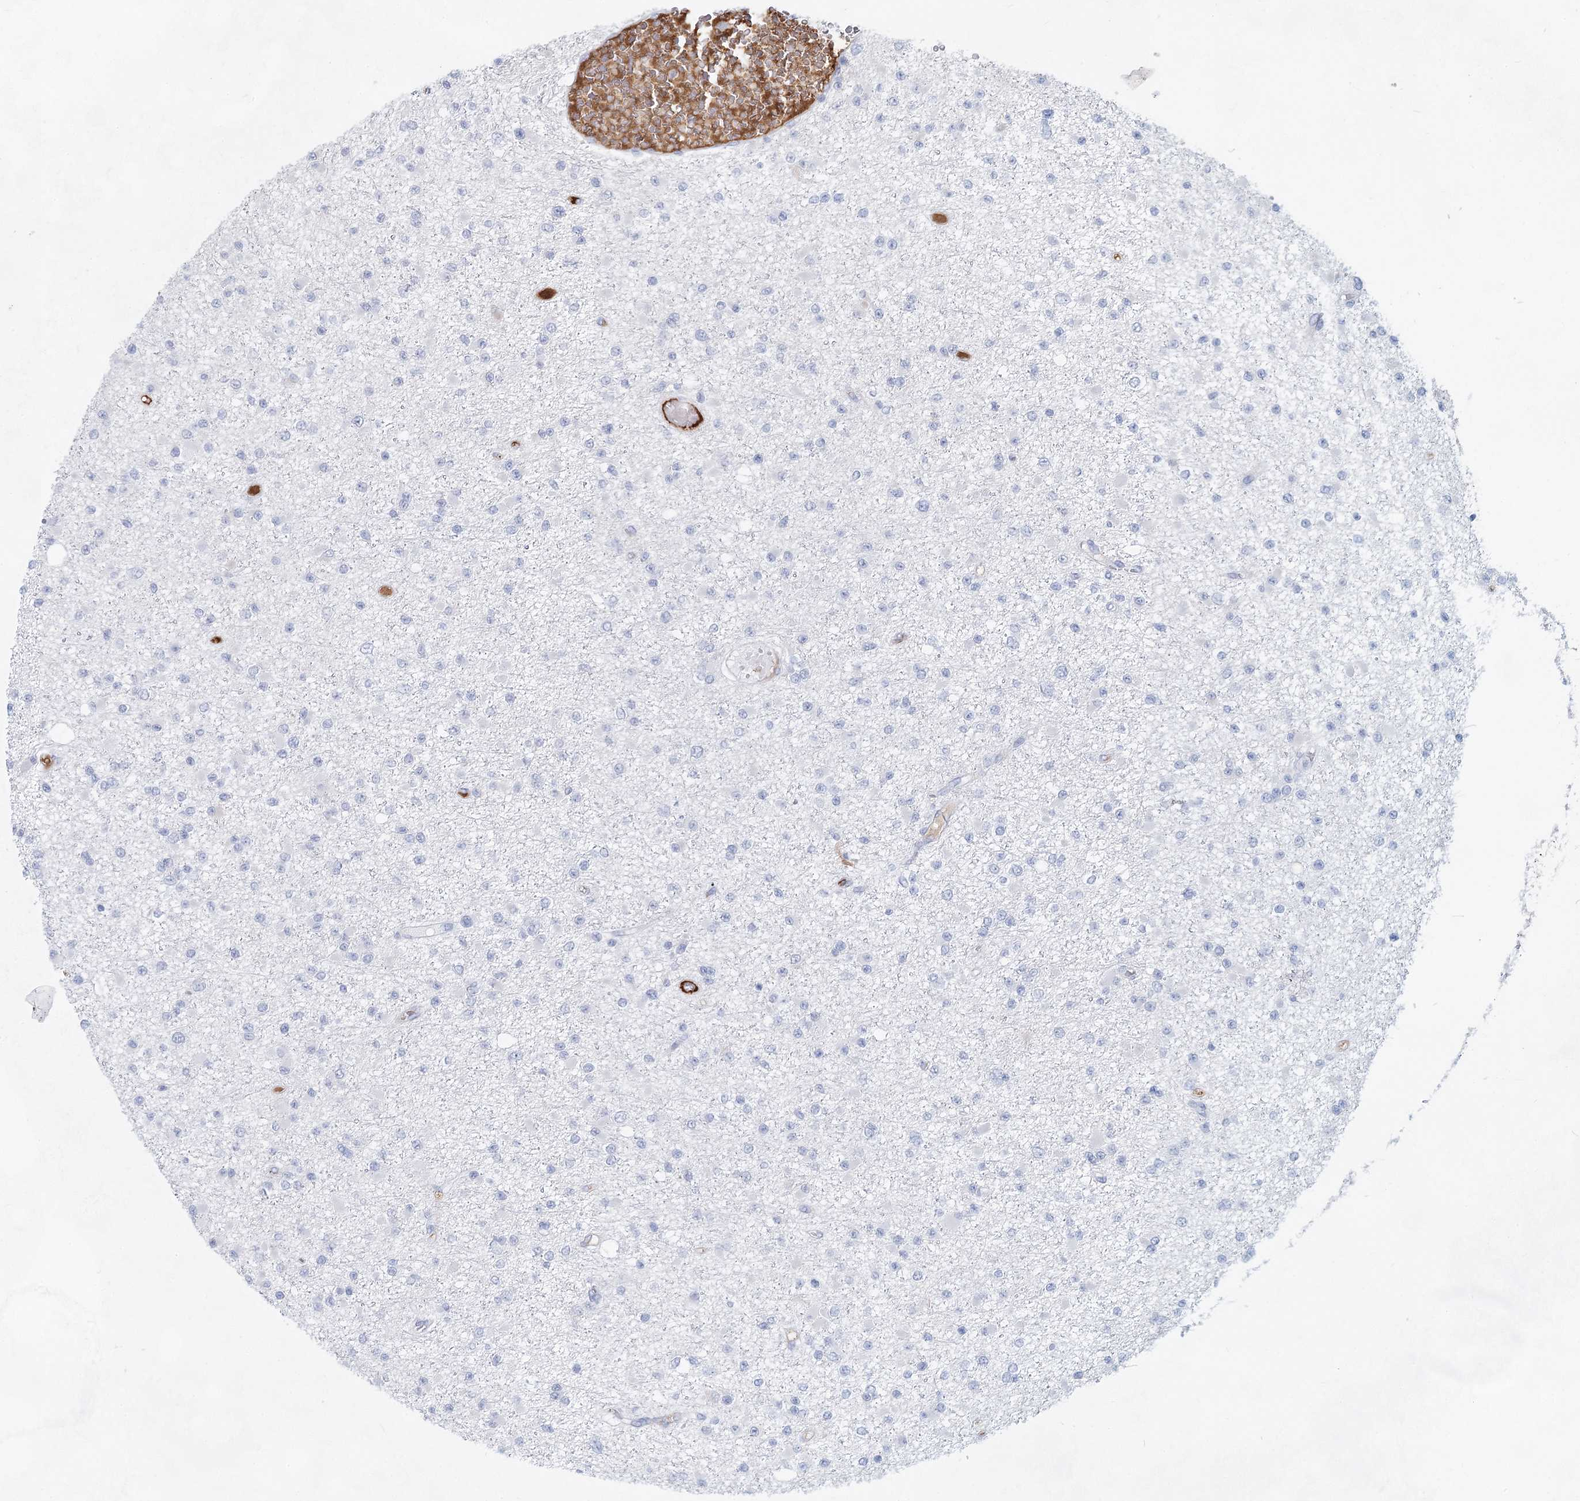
{"staining": {"intensity": "negative", "quantity": "none", "location": "none"}, "tissue": "glioma", "cell_type": "Tumor cells", "image_type": "cancer", "snomed": [{"axis": "morphology", "description": "Glioma, malignant, Low grade"}, {"axis": "topography", "description": "Brain"}], "caption": "DAB (3,3'-diaminobenzidine) immunohistochemical staining of low-grade glioma (malignant) reveals no significant expression in tumor cells.", "gene": "TASOR2", "patient": {"sex": "female", "age": 22}}